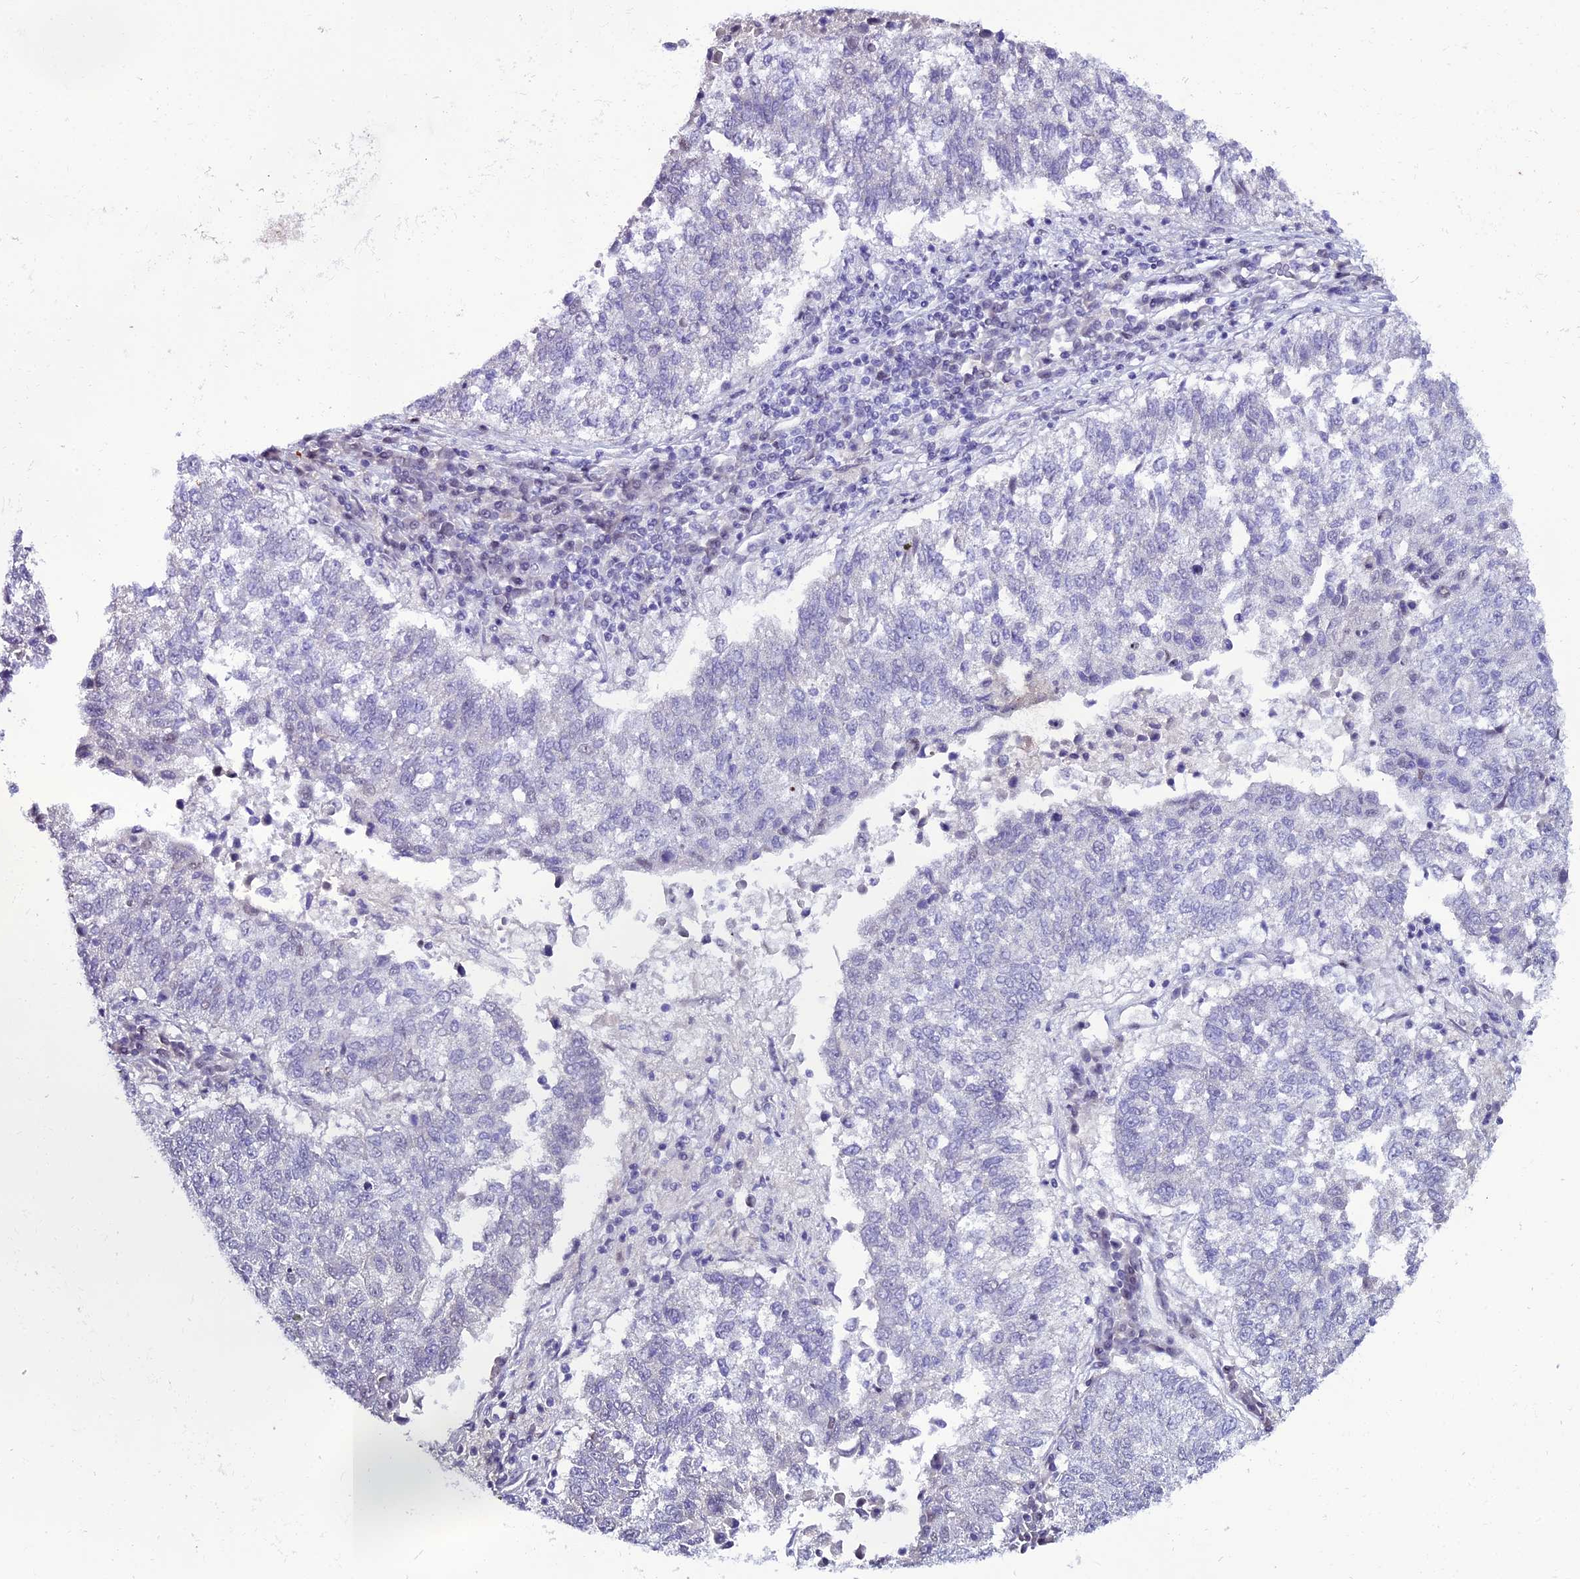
{"staining": {"intensity": "negative", "quantity": "none", "location": "none"}, "tissue": "lung cancer", "cell_type": "Tumor cells", "image_type": "cancer", "snomed": [{"axis": "morphology", "description": "Squamous cell carcinoma, NOS"}, {"axis": "topography", "description": "Lung"}], "caption": "Tumor cells are negative for brown protein staining in lung cancer.", "gene": "MFSD2B", "patient": {"sex": "male", "age": 73}}